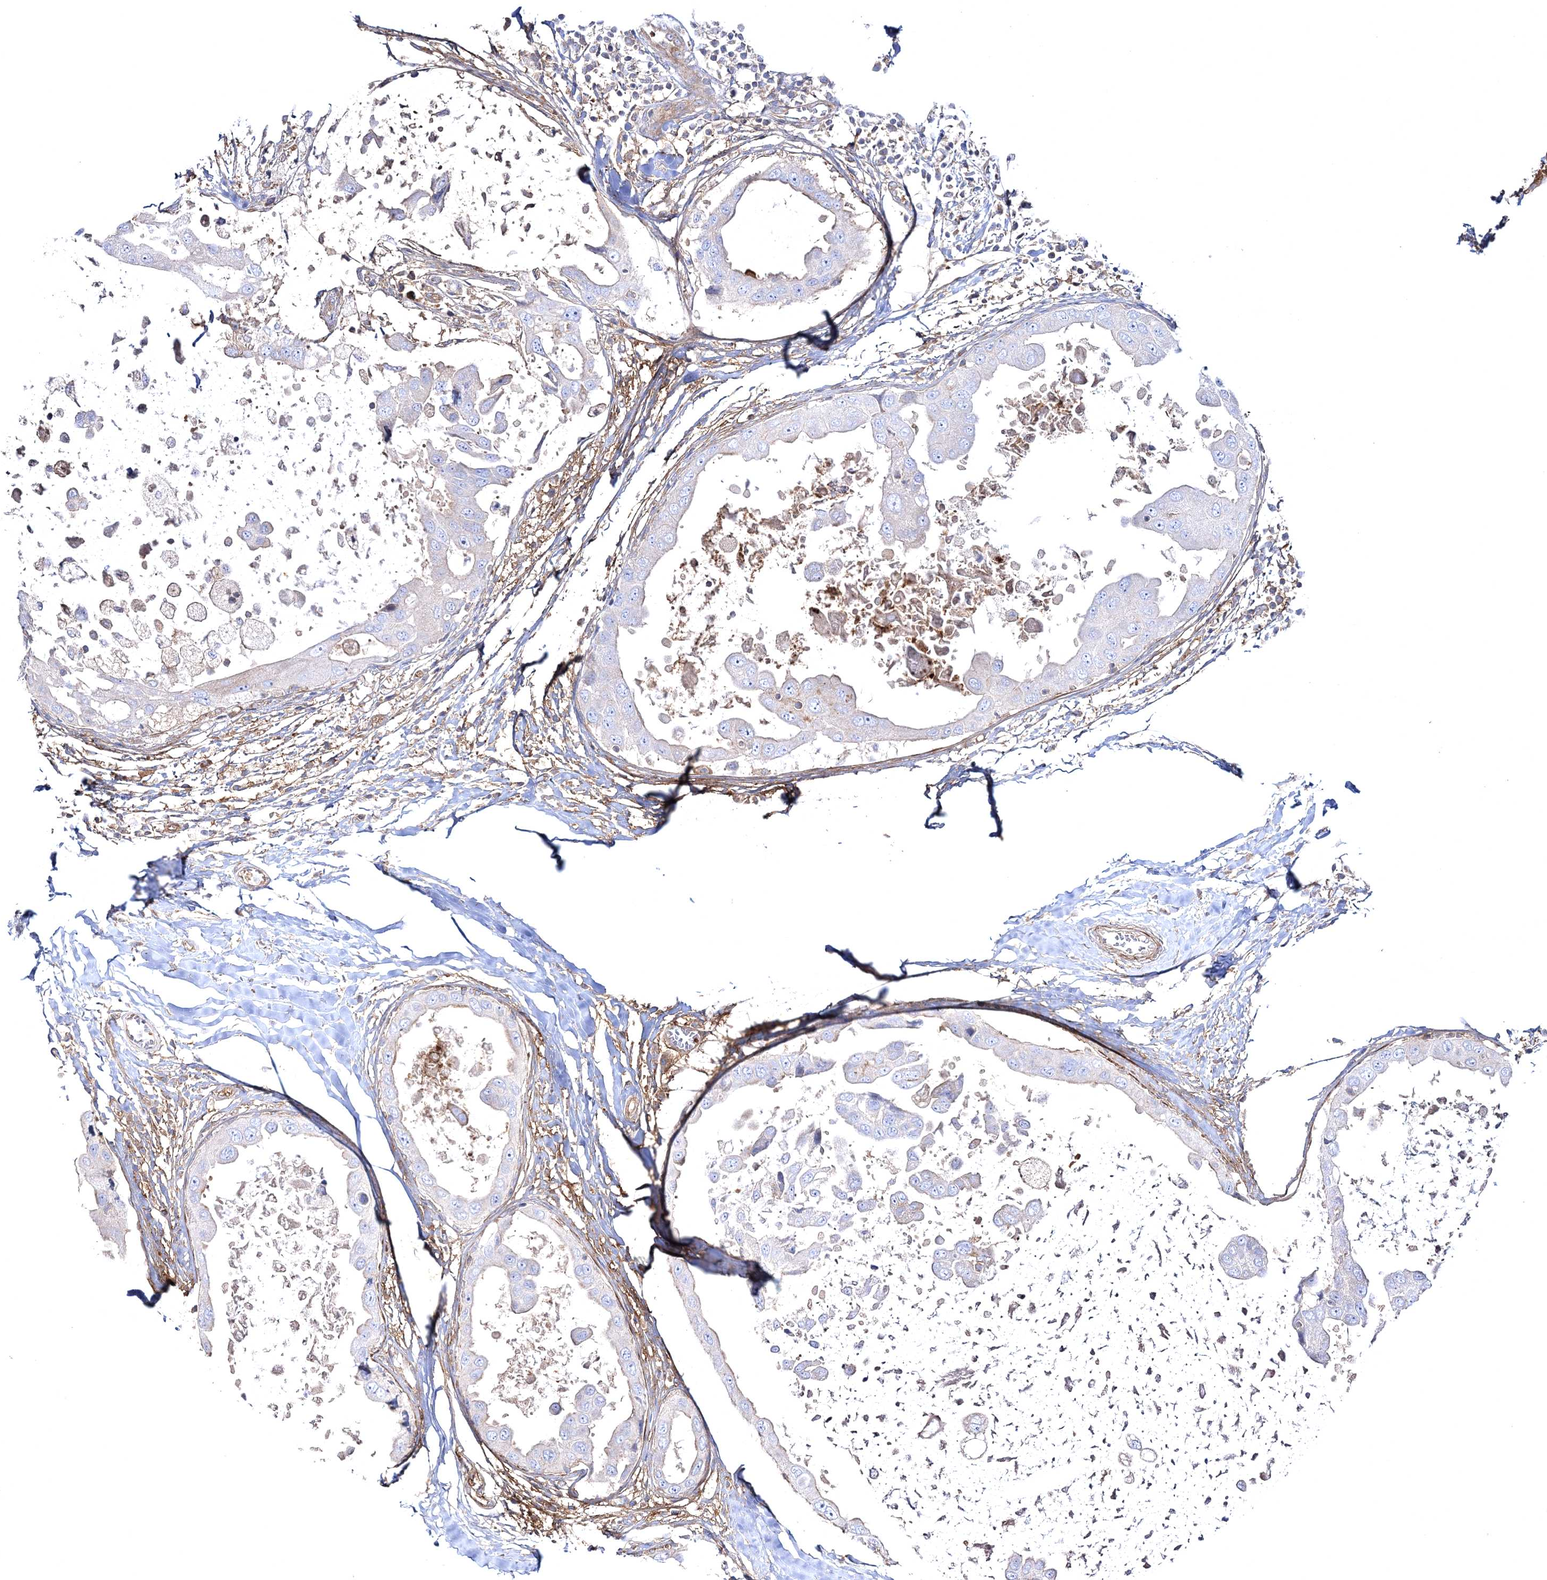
{"staining": {"intensity": "negative", "quantity": "none", "location": "none"}, "tissue": "breast cancer", "cell_type": "Tumor cells", "image_type": "cancer", "snomed": [{"axis": "morphology", "description": "Duct carcinoma"}, {"axis": "topography", "description": "Breast"}], "caption": "Immunohistochemical staining of human breast infiltrating ductal carcinoma displays no significant staining in tumor cells.", "gene": "ZSWIM6", "patient": {"sex": "female", "age": 27}}